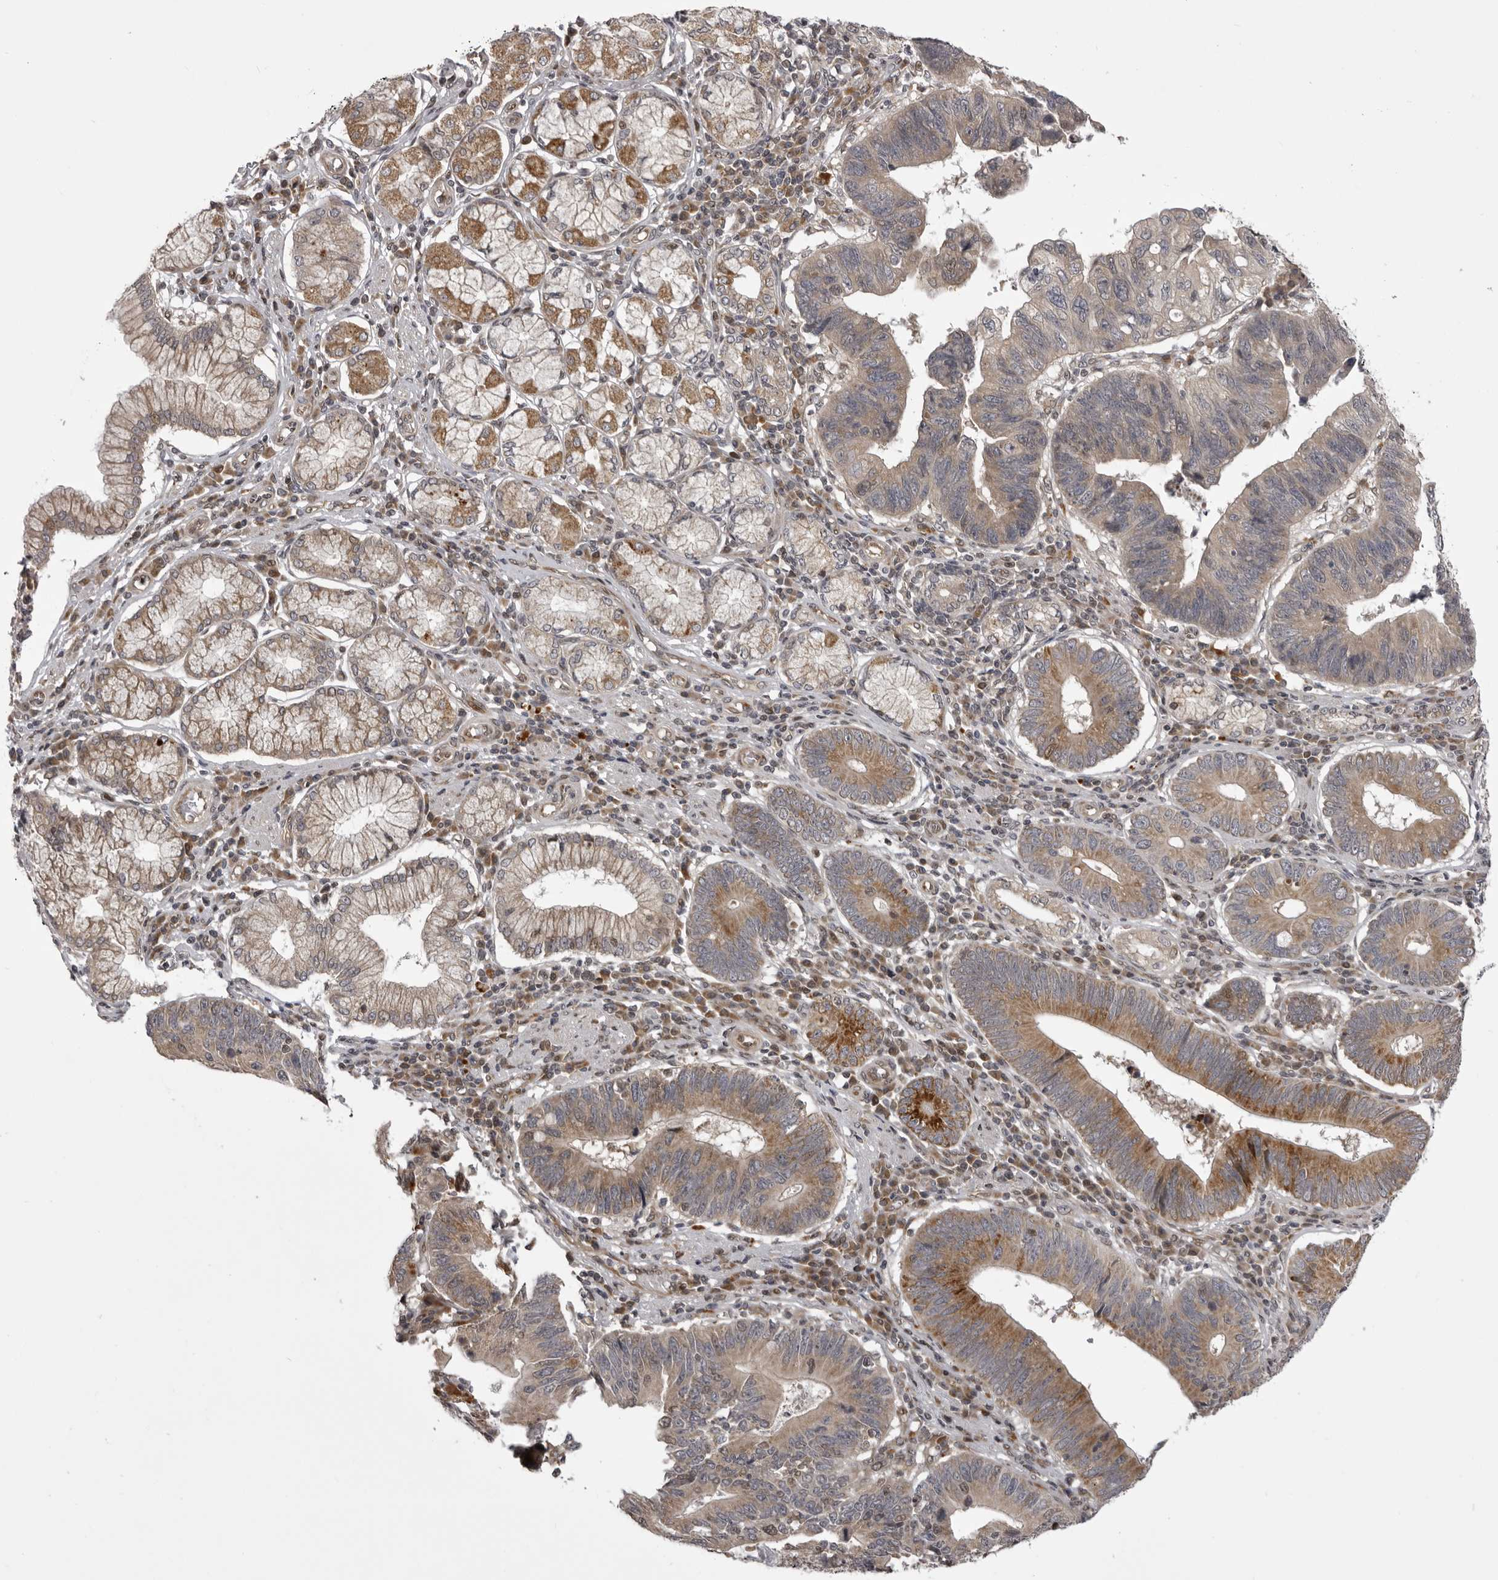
{"staining": {"intensity": "moderate", "quantity": ">75%", "location": "cytoplasmic/membranous"}, "tissue": "stomach cancer", "cell_type": "Tumor cells", "image_type": "cancer", "snomed": [{"axis": "morphology", "description": "Adenocarcinoma, NOS"}, {"axis": "topography", "description": "Stomach"}], "caption": "Human stomach cancer (adenocarcinoma) stained for a protein (brown) demonstrates moderate cytoplasmic/membranous positive expression in approximately >75% of tumor cells.", "gene": "C1orf109", "patient": {"sex": "male", "age": 59}}